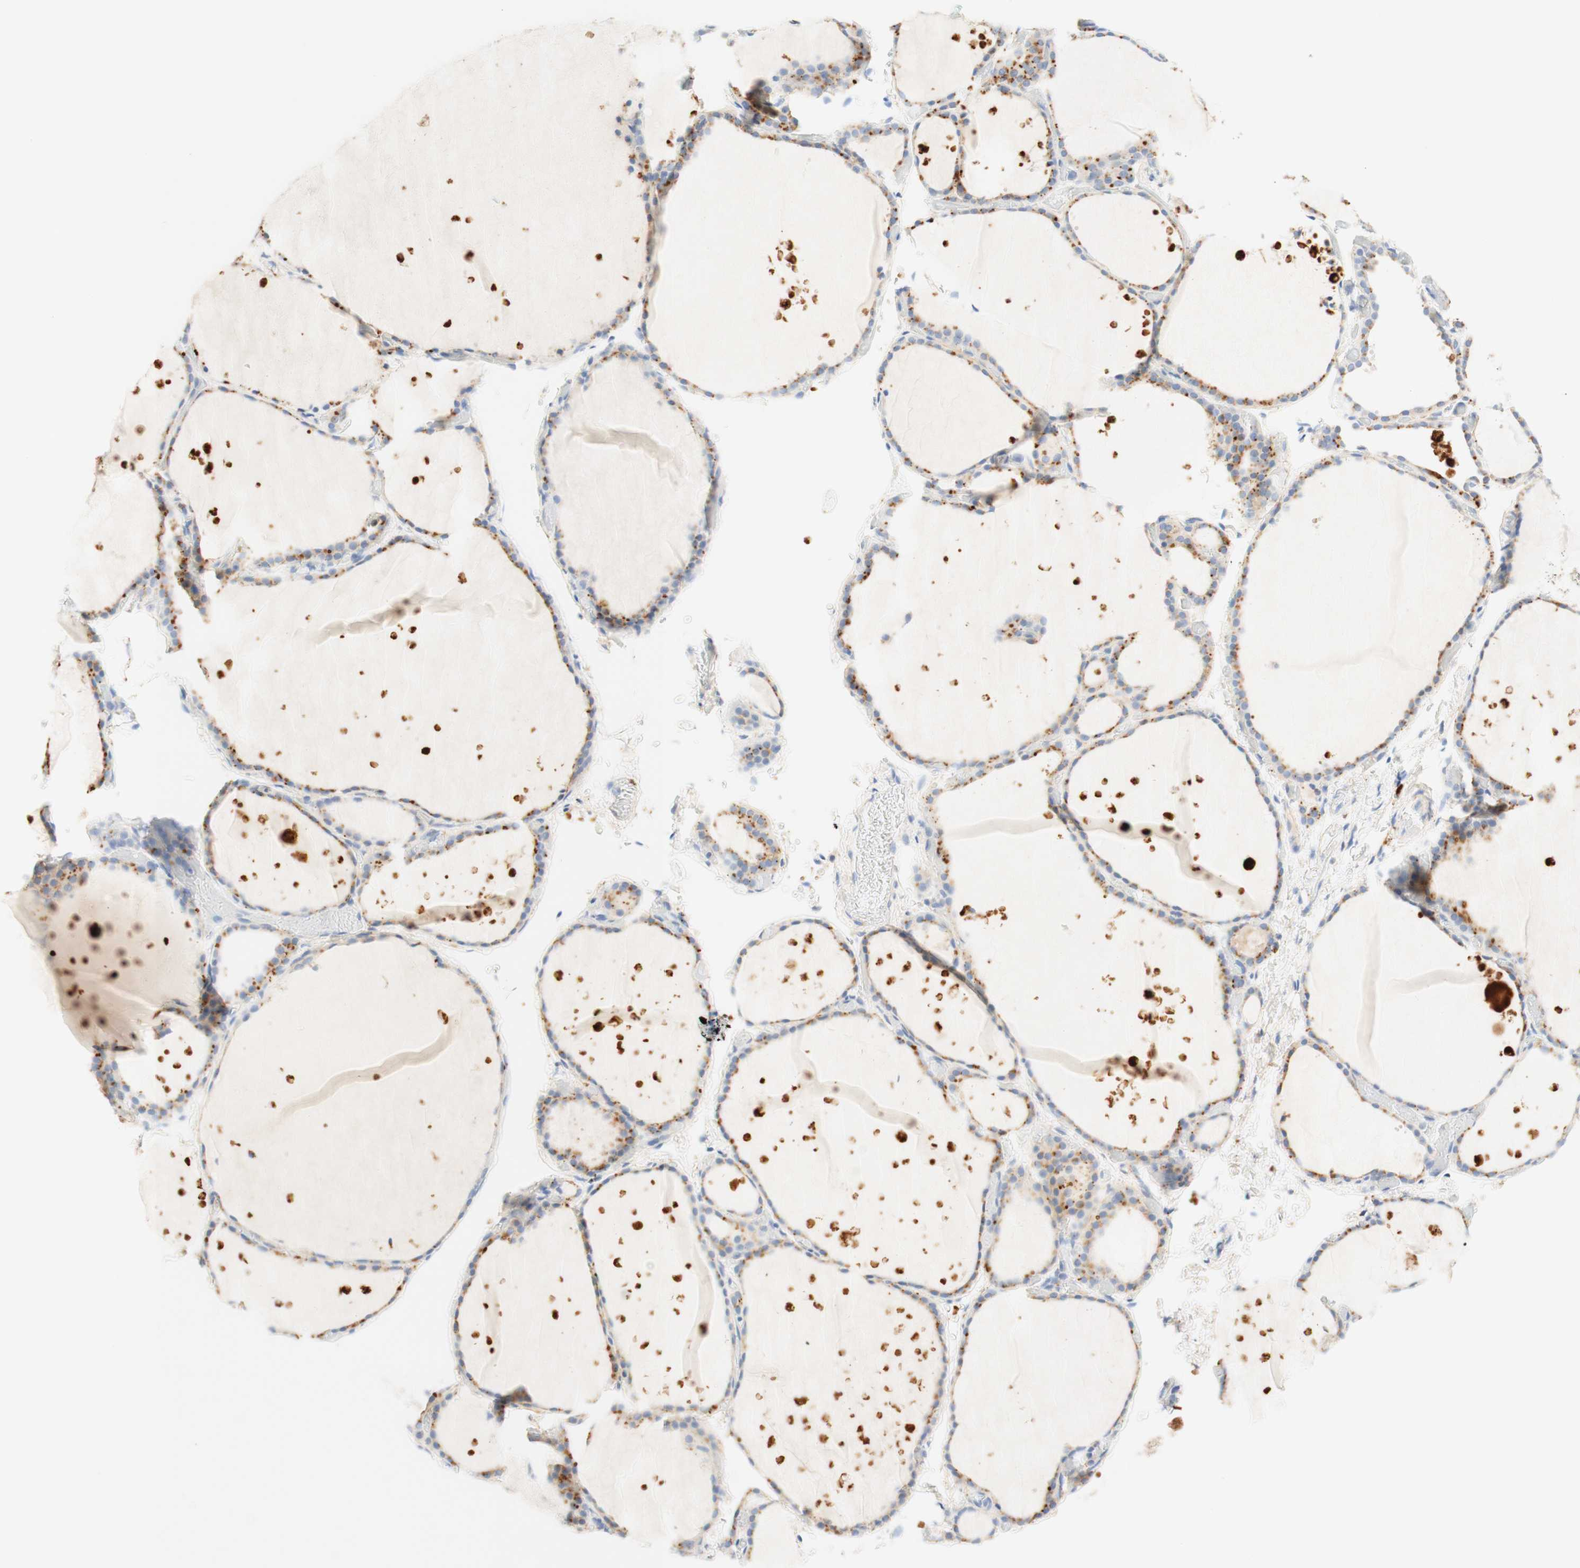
{"staining": {"intensity": "moderate", "quantity": "25%-75%", "location": "cytoplasmic/membranous"}, "tissue": "thyroid gland", "cell_type": "Glandular cells", "image_type": "normal", "snomed": [{"axis": "morphology", "description": "Normal tissue, NOS"}, {"axis": "topography", "description": "Thyroid gland"}], "caption": "Unremarkable thyroid gland displays moderate cytoplasmic/membranous positivity in about 25%-75% of glandular cells.", "gene": "CD63", "patient": {"sex": "female", "age": 44}}